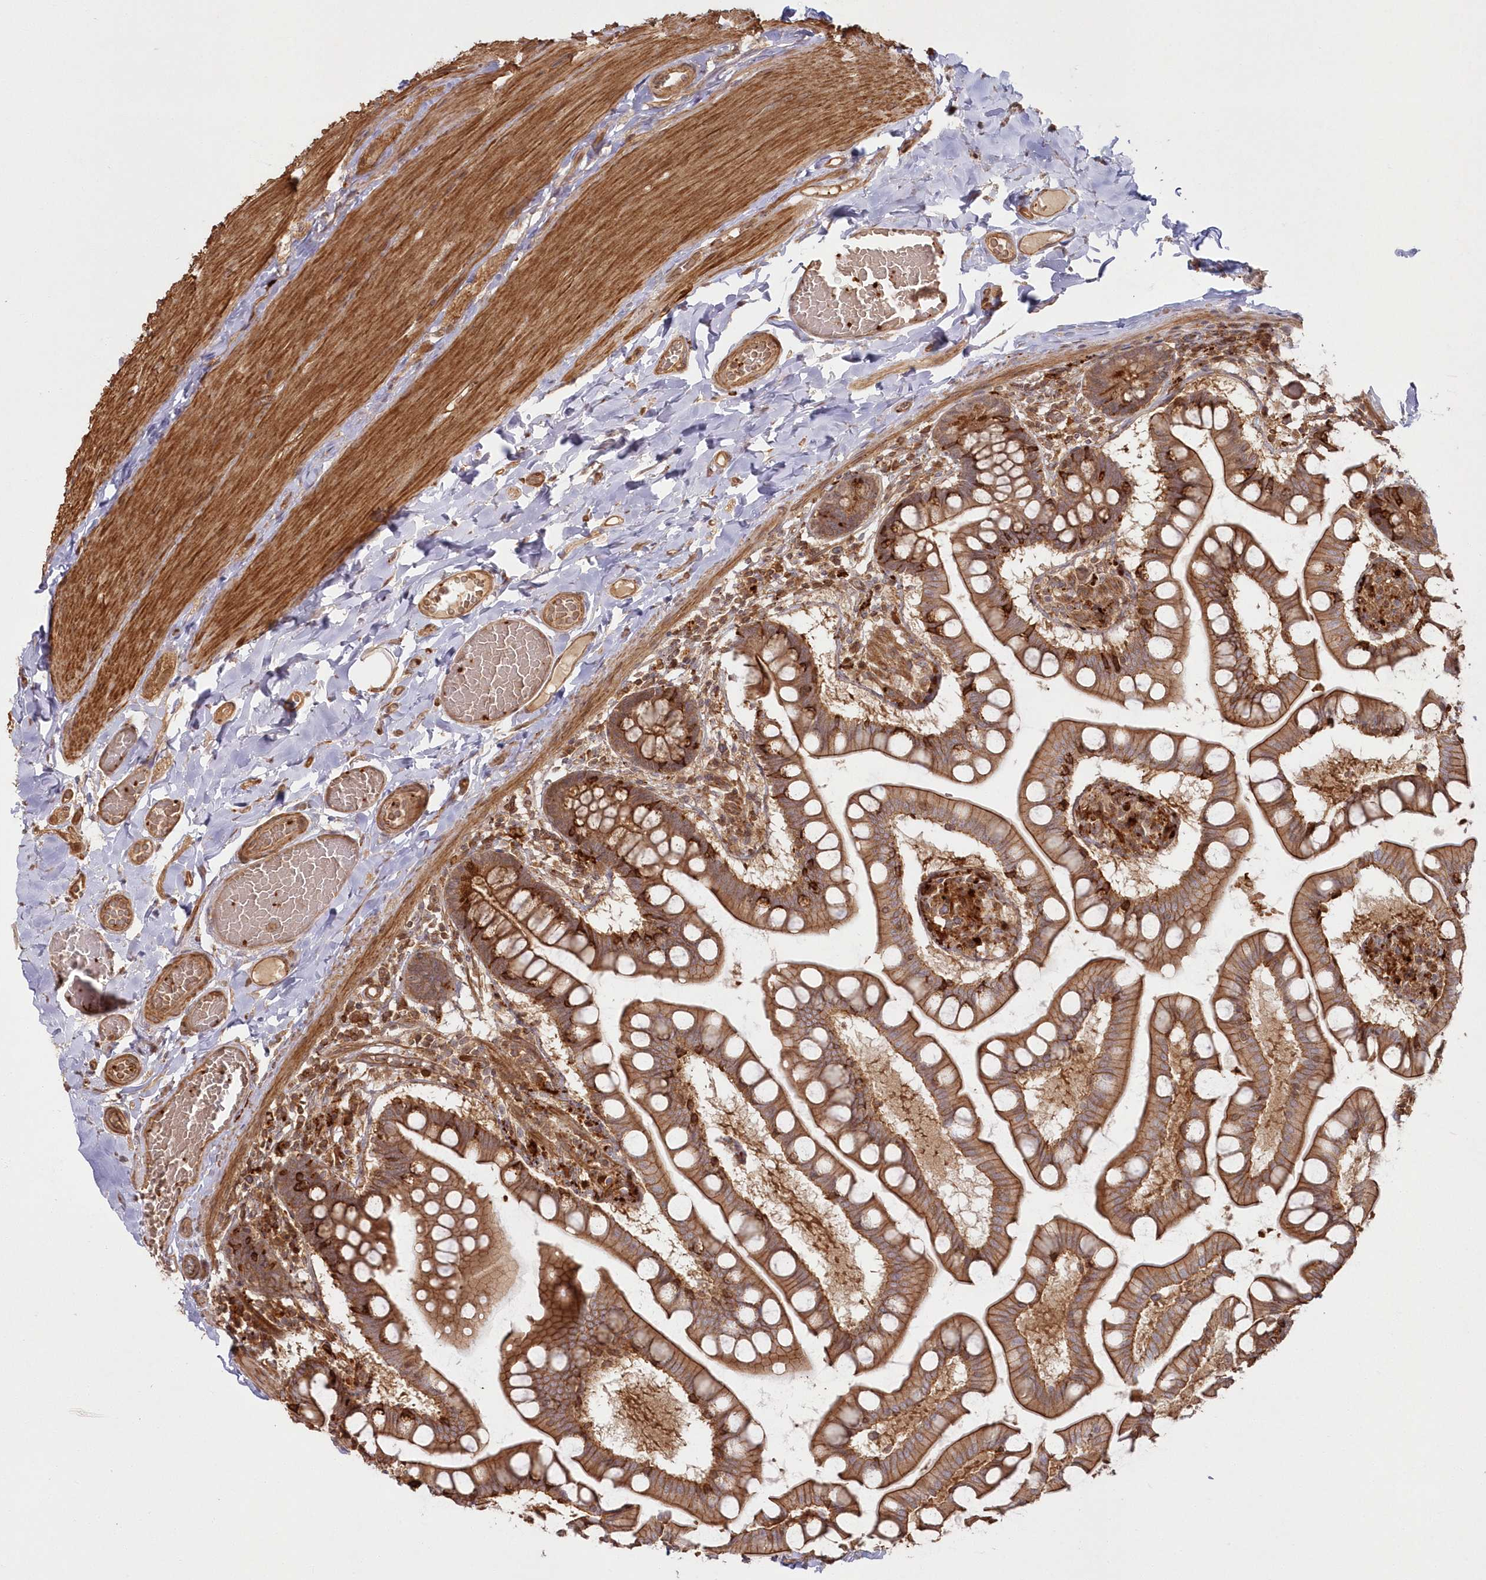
{"staining": {"intensity": "strong", "quantity": ">75%", "location": "cytoplasmic/membranous"}, "tissue": "small intestine", "cell_type": "Glandular cells", "image_type": "normal", "snomed": [{"axis": "morphology", "description": "Normal tissue, NOS"}, {"axis": "topography", "description": "Small intestine"}], "caption": "Strong cytoplasmic/membranous protein positivity is present in approximately >75% of glandular cells in small intestine.", "gene": "RGCC", "patient": {"sex": "male", "age": 41}}